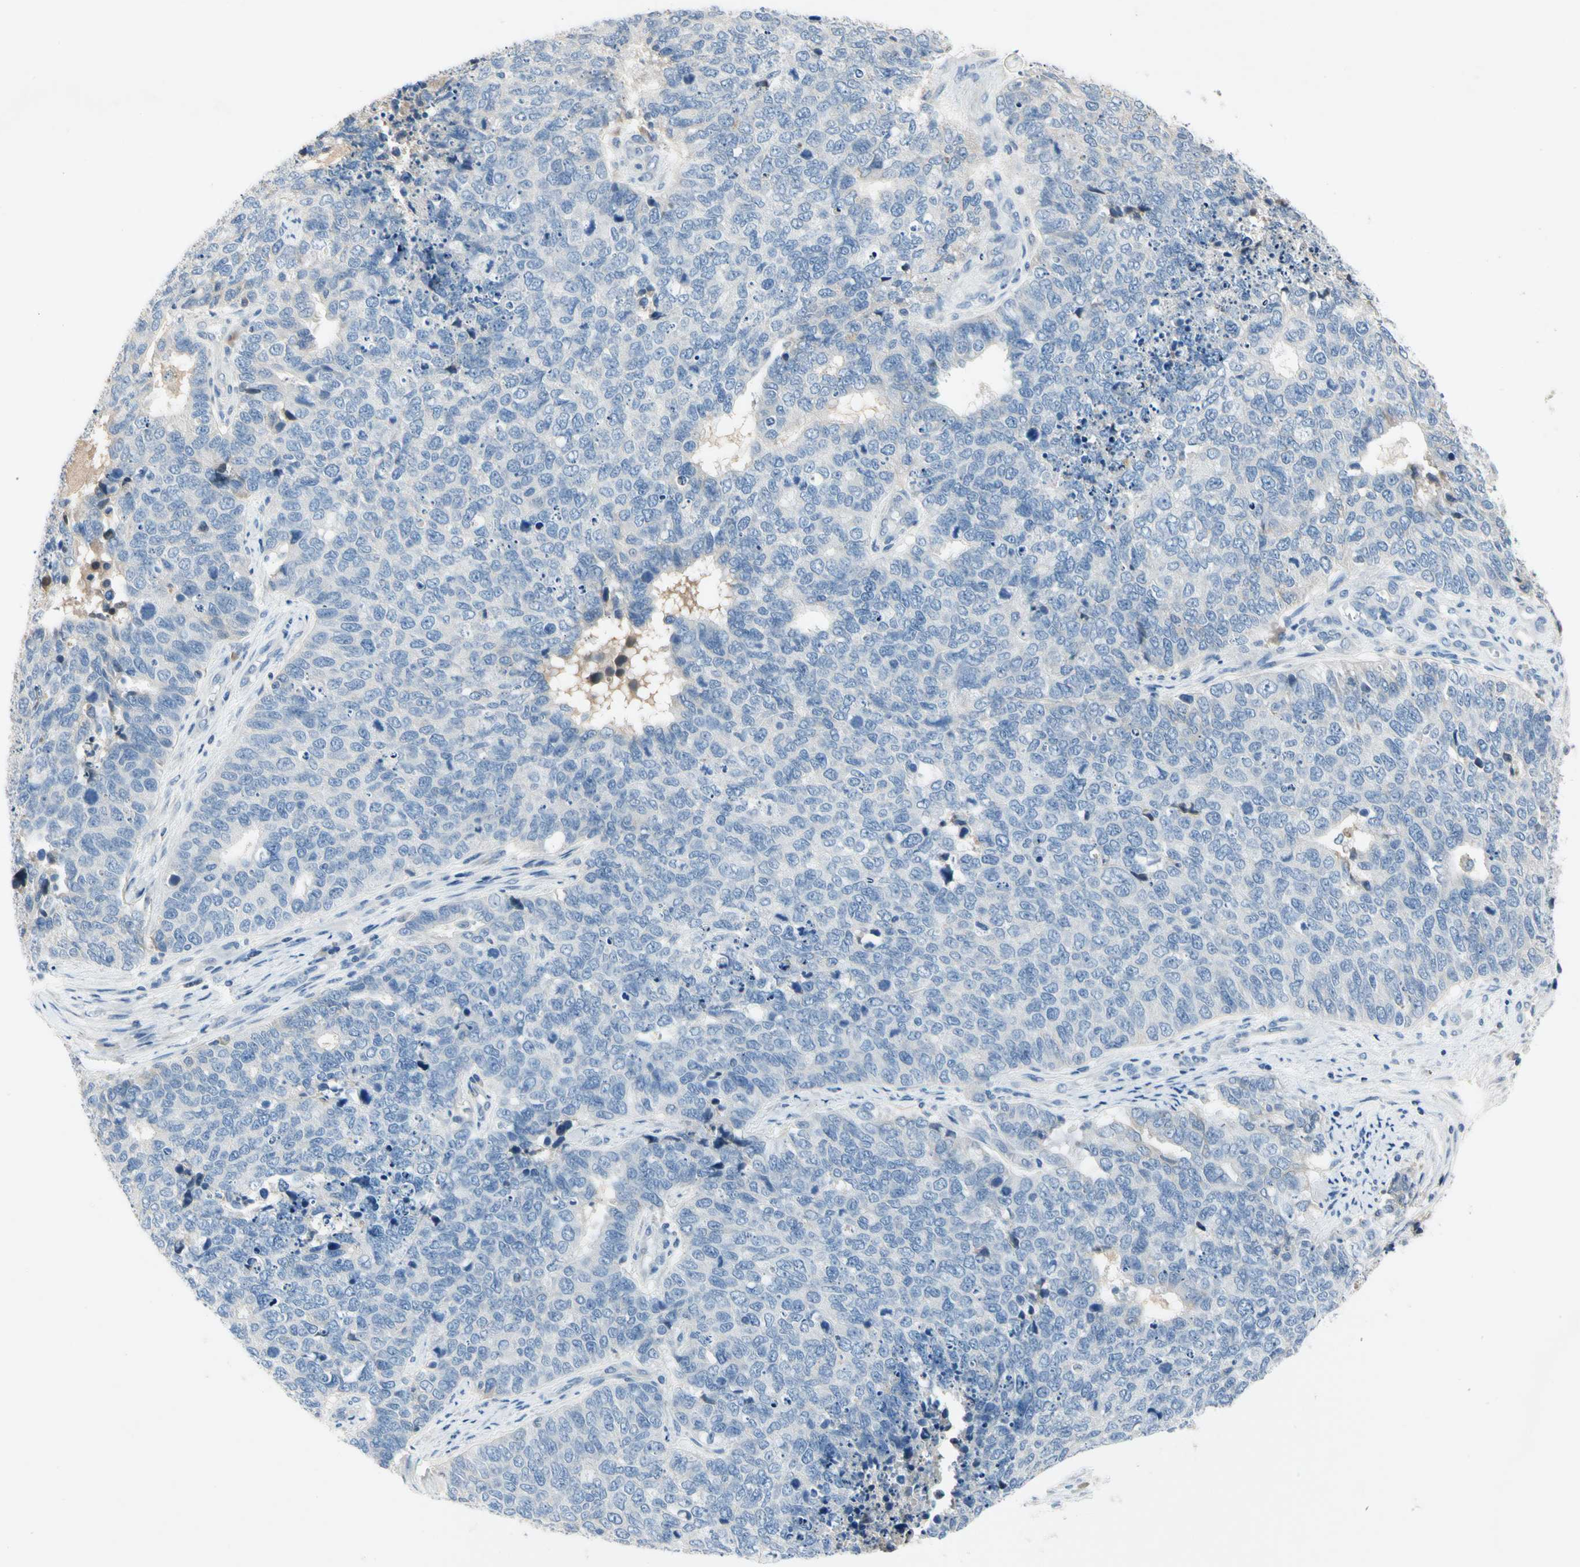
{"staining": {"intensity": "negative", "quantity": "none", "location": "none"}, "tissue": "cervical cancer", "cell_type": "Tumor cells", "image_type": "cancer", "snomed": [{"axis": "morphology", "description": "Squamous cell carcinoma, NOS"}, {"axis": "topography", "description": "Cervix"}], "caption": "An image of human cervical squamous cell carcinoma is negative for staining in tumor cells.", "gene": "ECRG4", "patient": {"sex": "female", "age": 63}}